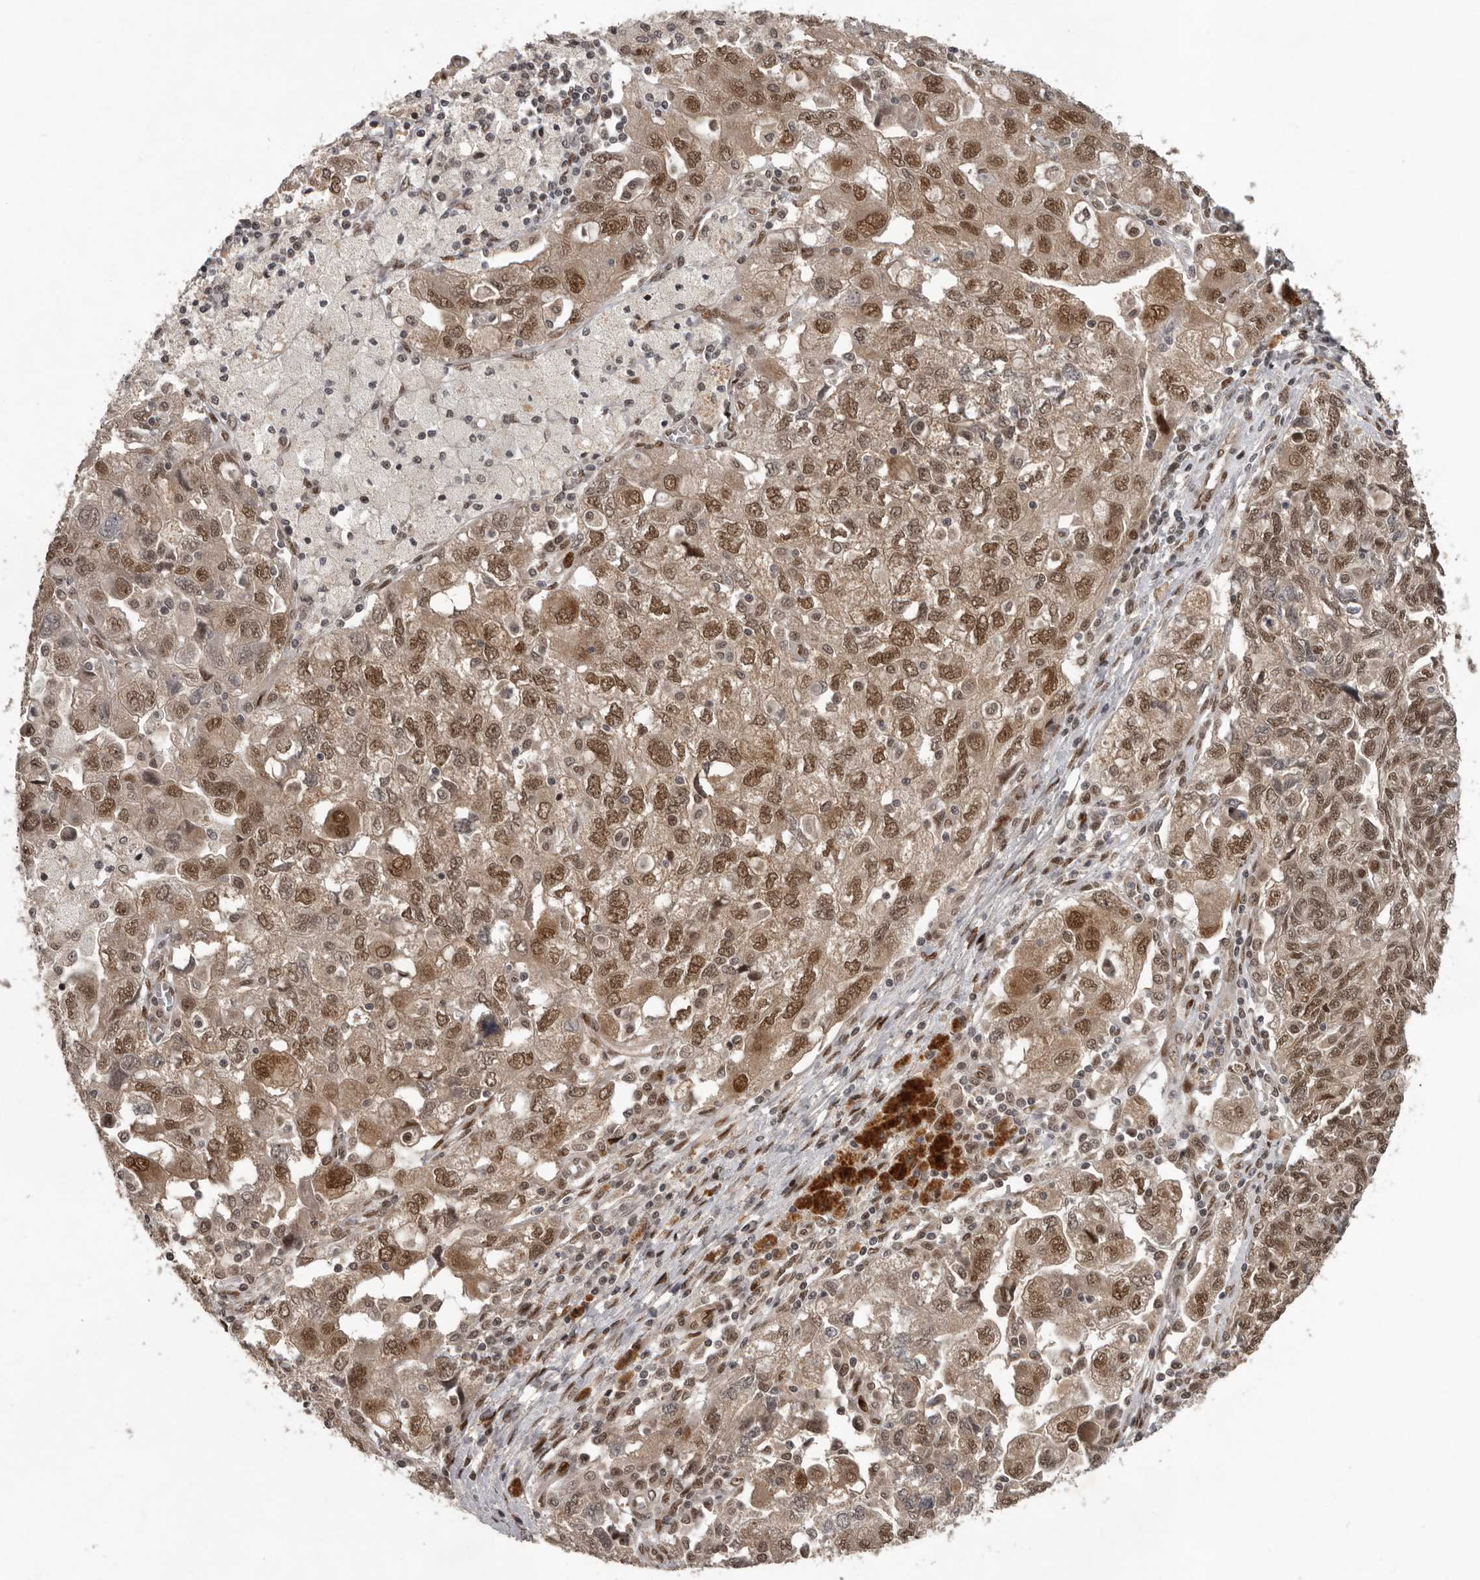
{"staining": {"intensity": "moderate", "quantity": ">75%", "location": "cytoplasmic/membranous,nuclear"}, "tissue": "ovarian cancer", "cell_type": "Tumor cells", "image_type": "cancer", "snomed": [{"axis": "morphology", "description": "Carcinoma, NOS"}, {"axis": "morphology", "description": "Cystadenocarcinoma, serous, NOS"}, {"axis": "topography", "description": "Ovary"}], "caption": "High-power microscopy captured an immunohistochemistry histopathology image of ovarian carcinoma, revealing moderate cytoplasmic/membranous and nuclear positivity in about >75% of tumor cells. Nuclei are stained in blue.", "gene": "CDC27", "patient": {"sex": "female", "age": 69}}